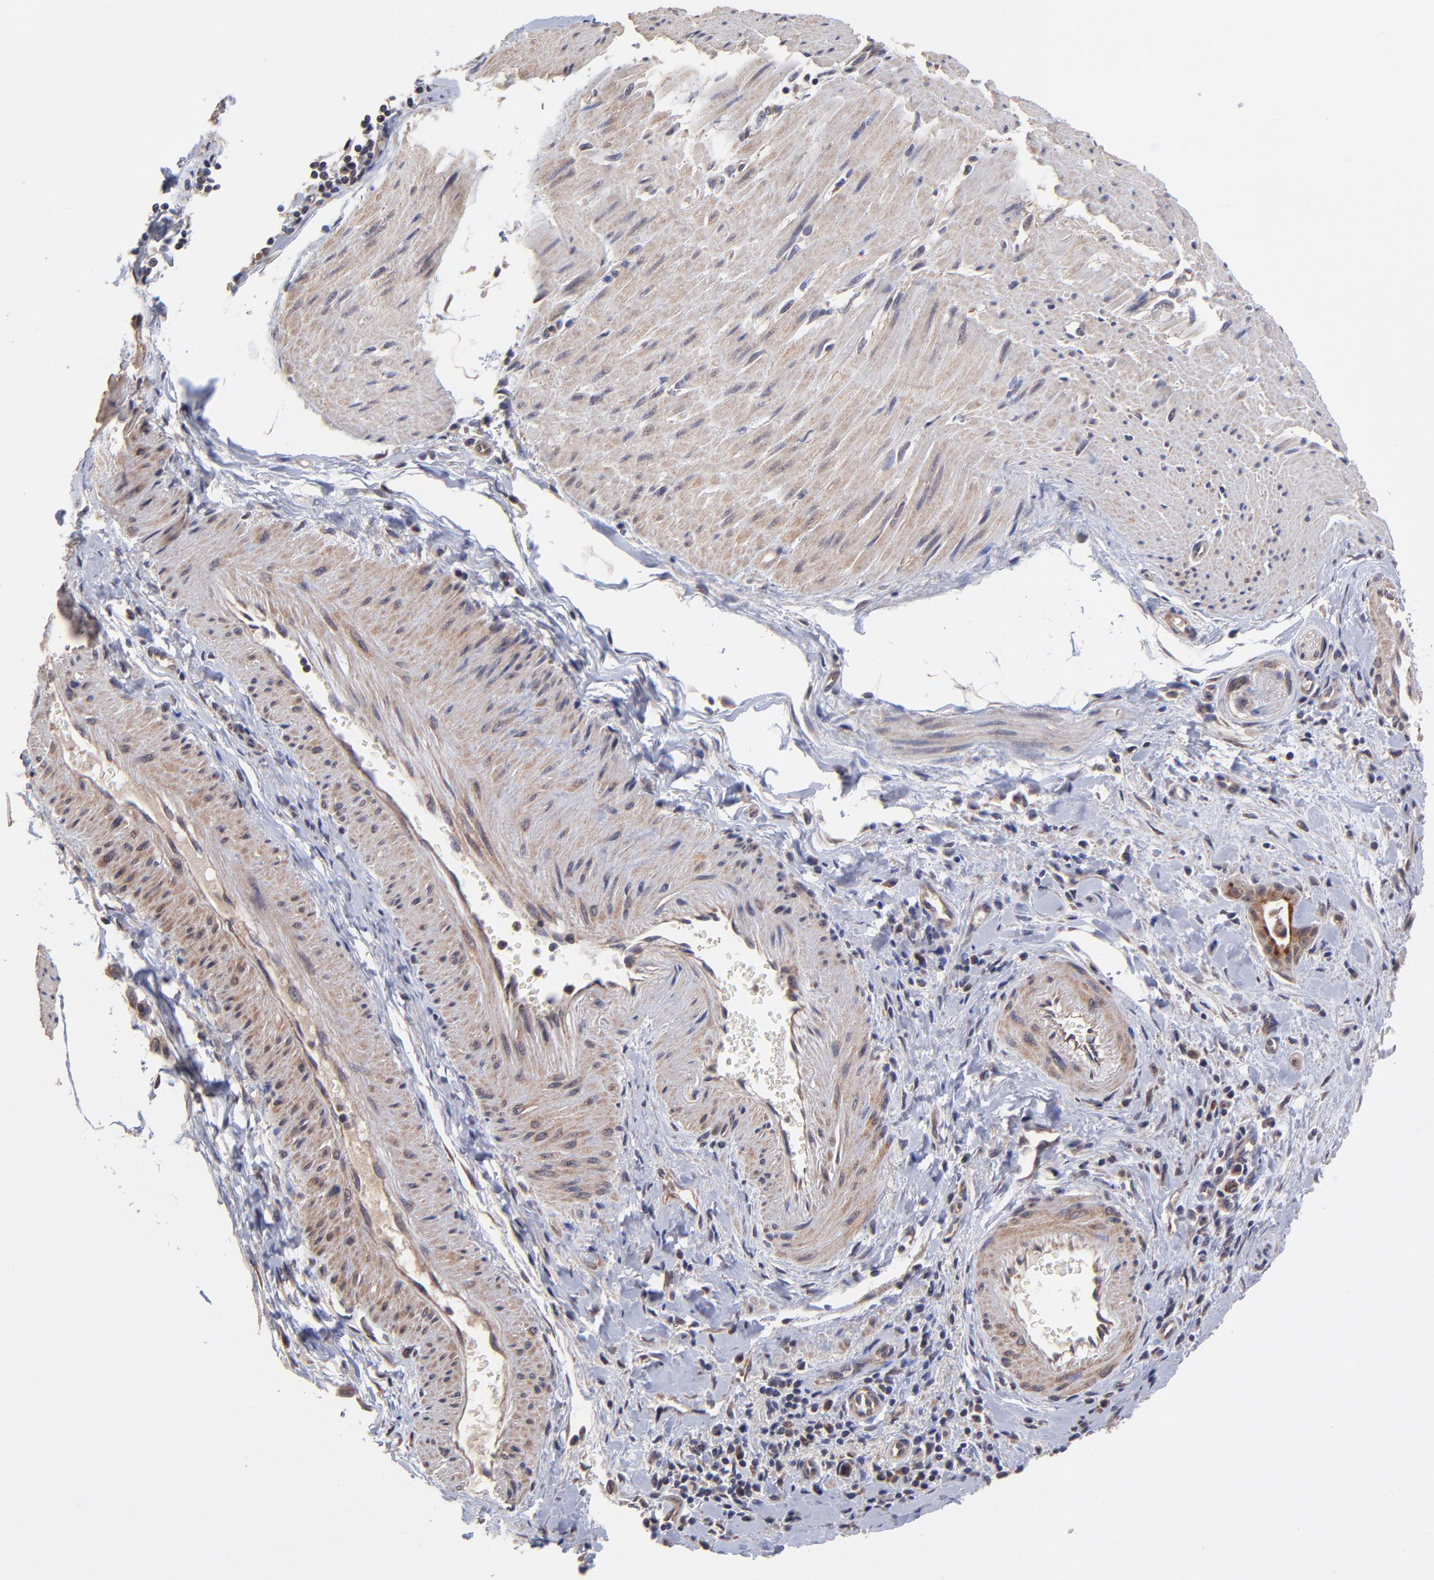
{"staining": {"intensity": "moderate", "quantity": ">75%", "location": "cytoplasmic/membranous"}, "tissue": "pancreatic cancer", "cell_type": "Tumor cells", "image_type": "cancer", "snomed": [{"axis": "morphology", "description": "Adenocarcinoma, NOS"}, {"axis": "topography", "description": "Pancreas"}], "caption": "Moderate cytoplasmic/membranous positivity is identified in about >75% of tumor cells in pancreatic adenocarcinoma.", "gene": "BAIAP2L2", "patient": {"sex": "male", "age": 59}}